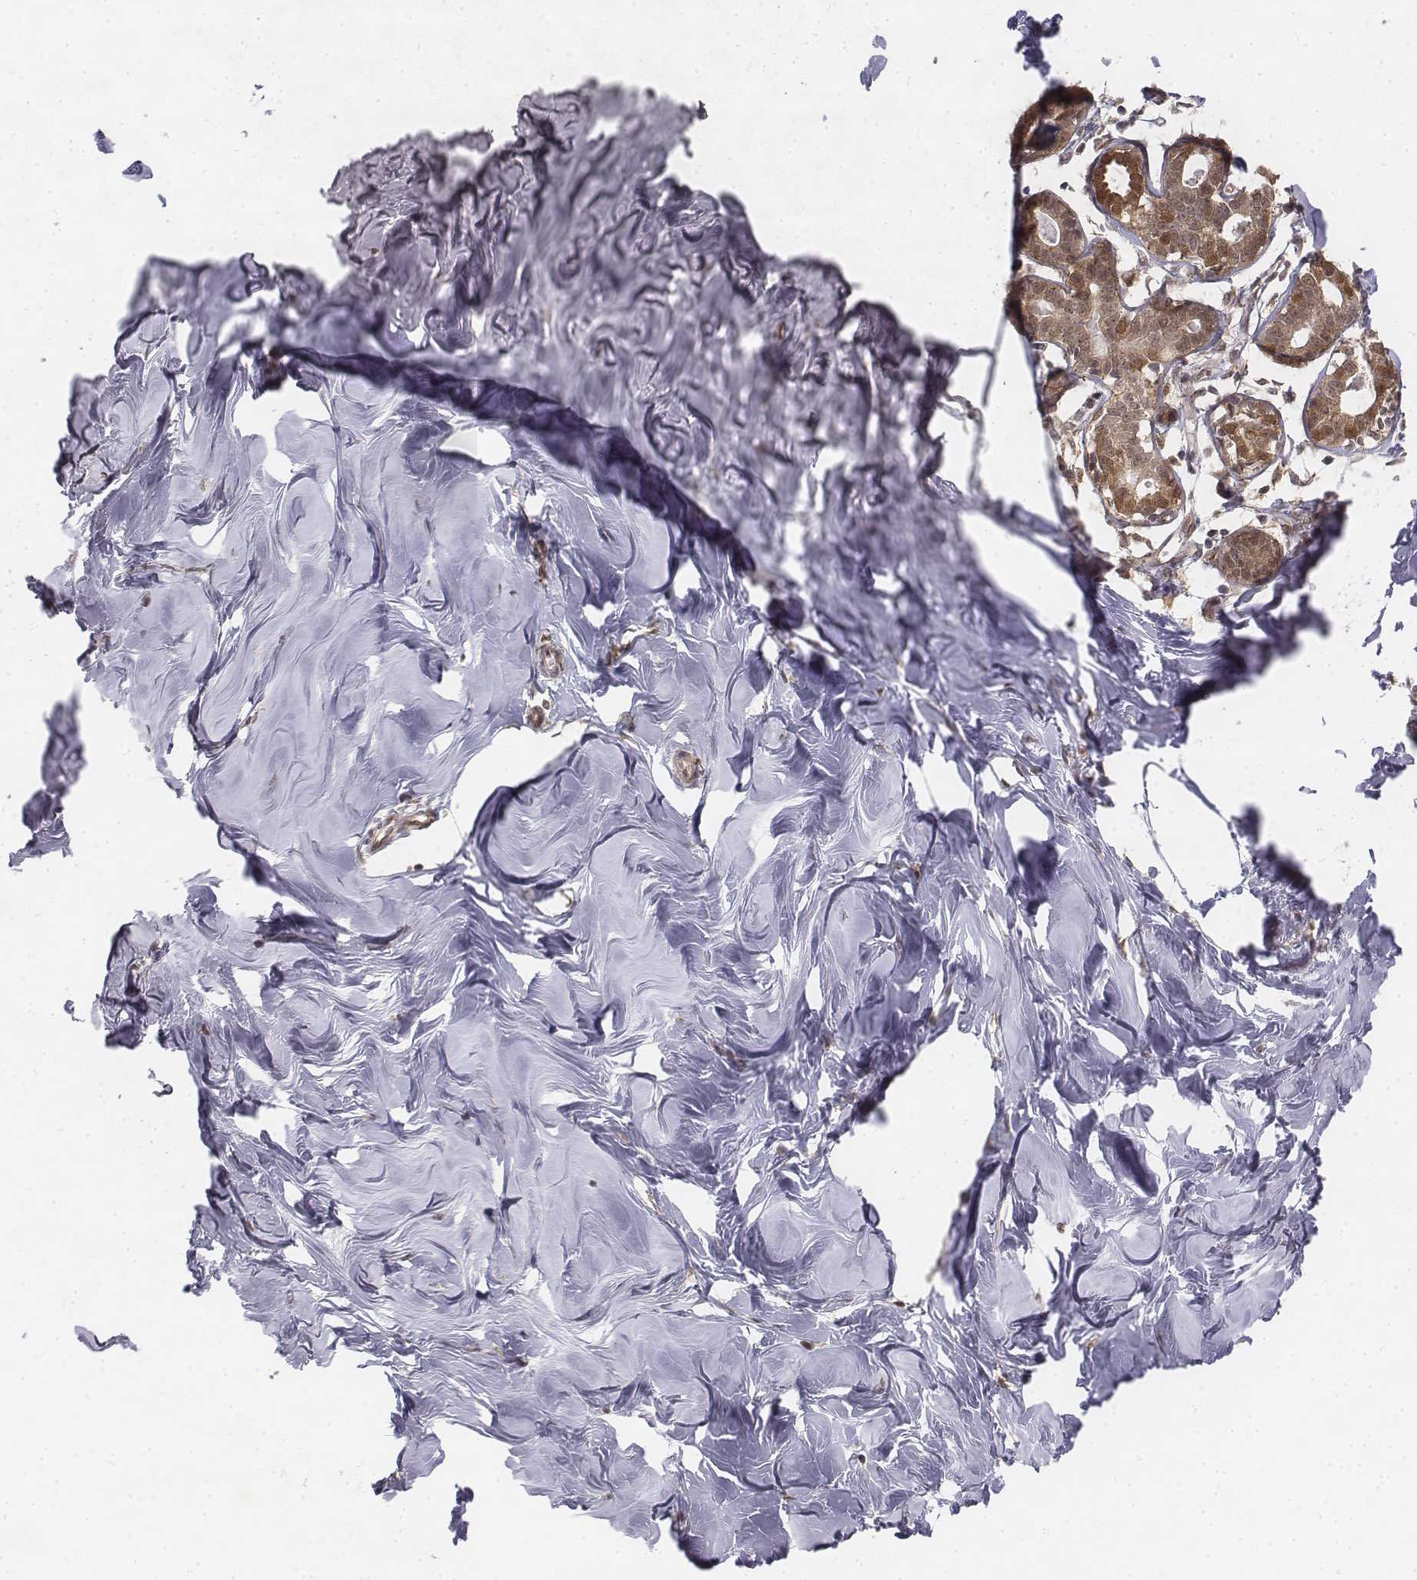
{"staining": {"intensity": "negative", "quantity": "none", "location": "none"}, "tissue": "breast", "cell_type": "Adipocytes", "image_type": "normal", "snomed": [{"axis": "morphology", "description": "Normal tissue, NOS"}, {"axis": "topography", "description": "Breast"}], "caption": "DAB (3,3'-diaminobenzidine) immunohistochemical staining of benign human breast demonstrates no significant positivity in adipocytes.", "gene": "ZFYVE19", "patient": {"sex": "female", "age": 27}}